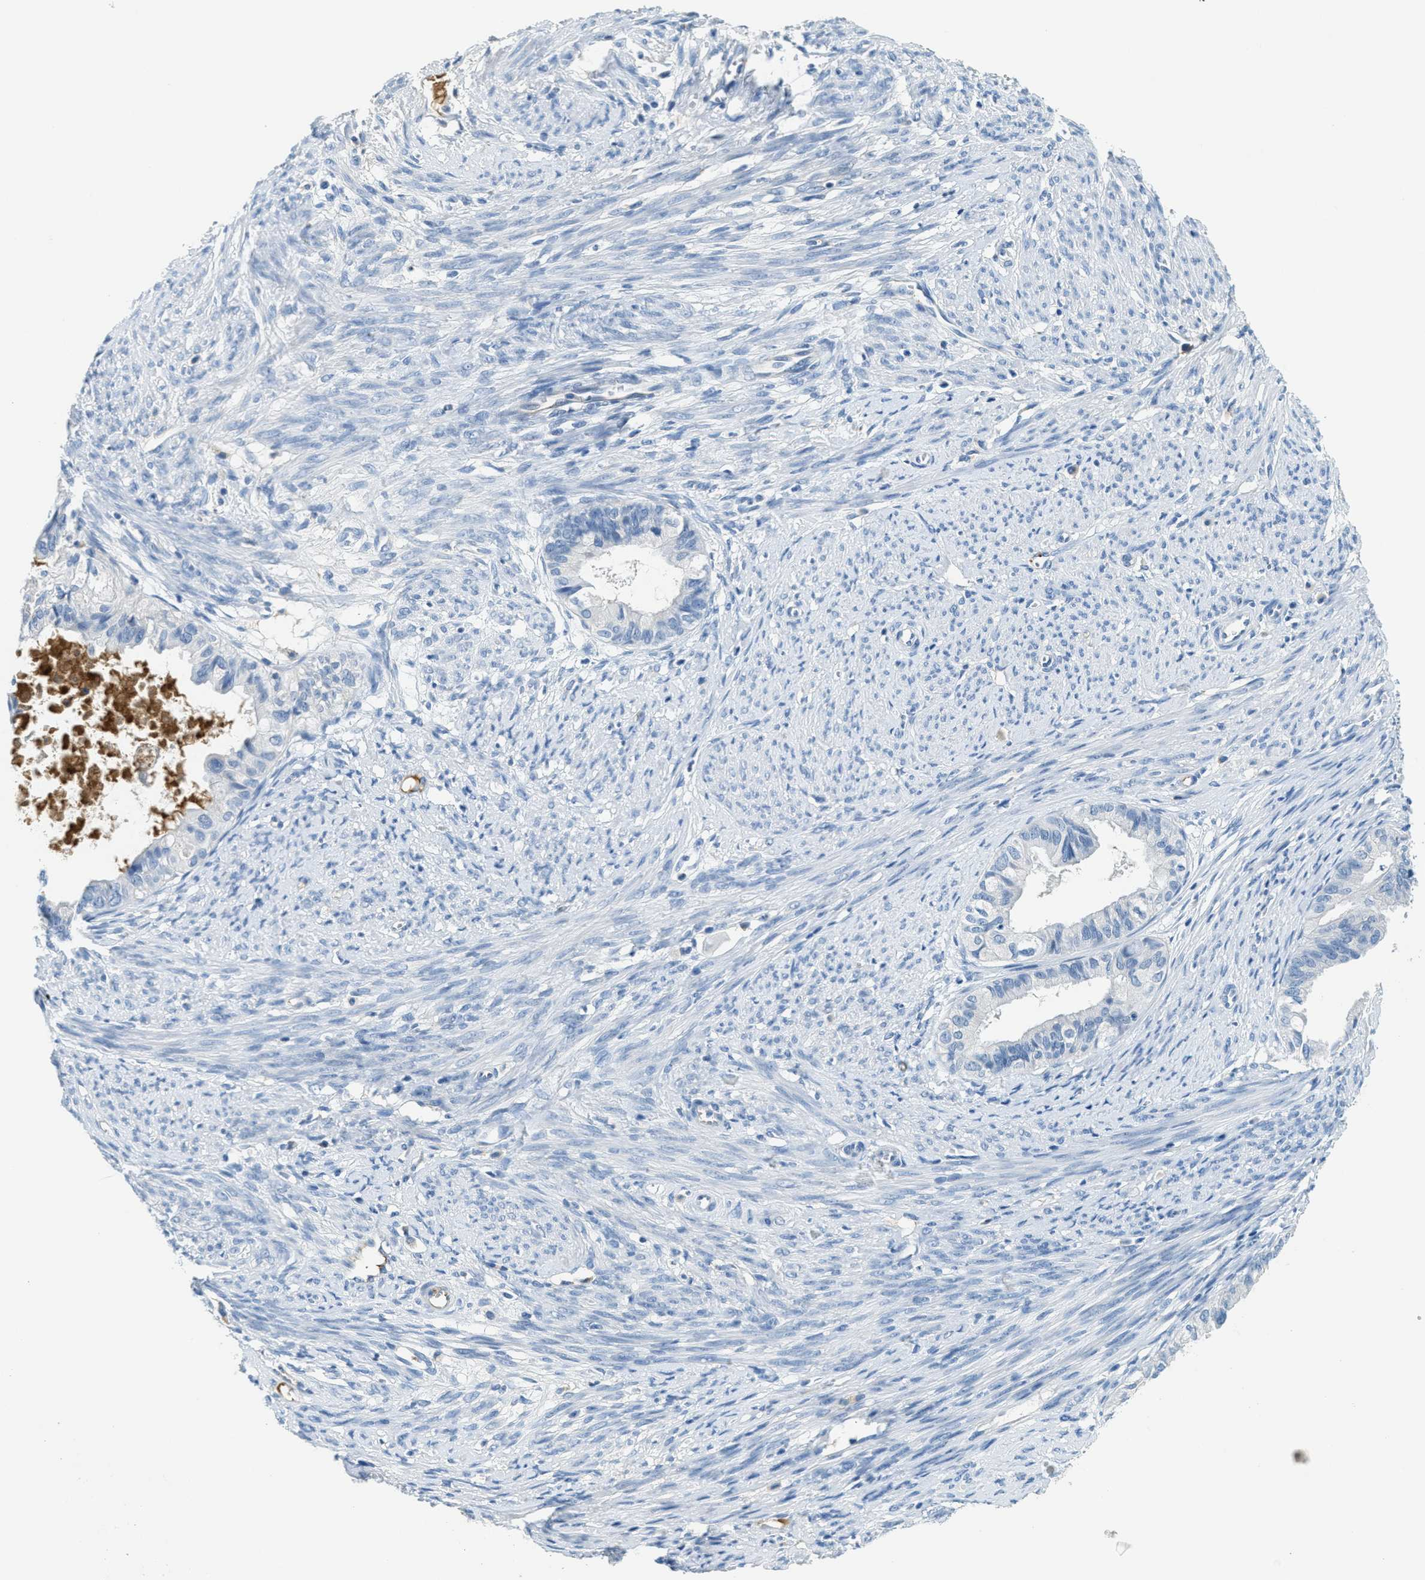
{"staining": {"intensity": "negative", "quantity": "none", "location": "none"}, "tissue": "cervical cancer", "cell_type": "Tumor cells", "image_type": "cancer", "snomed": [{"axis": "morphology", "description": "Normal tissue, NOS"}, {"axis": "morphology", "description": "Adenocarcinoma, NOS"}, {"axis": "topography", "description": "Cervix"}, {"axis": "topography", "description": "Endometrium"}], "caption": "DAB immunohistochemical staining of cervical adenocarcinoma exhibits no significant expression in tumor cells. (DAB immunohistochemistry with hematoxylin counter stain).", "gene": "A2M", "patient": {"sex": "female", "age": 86}}